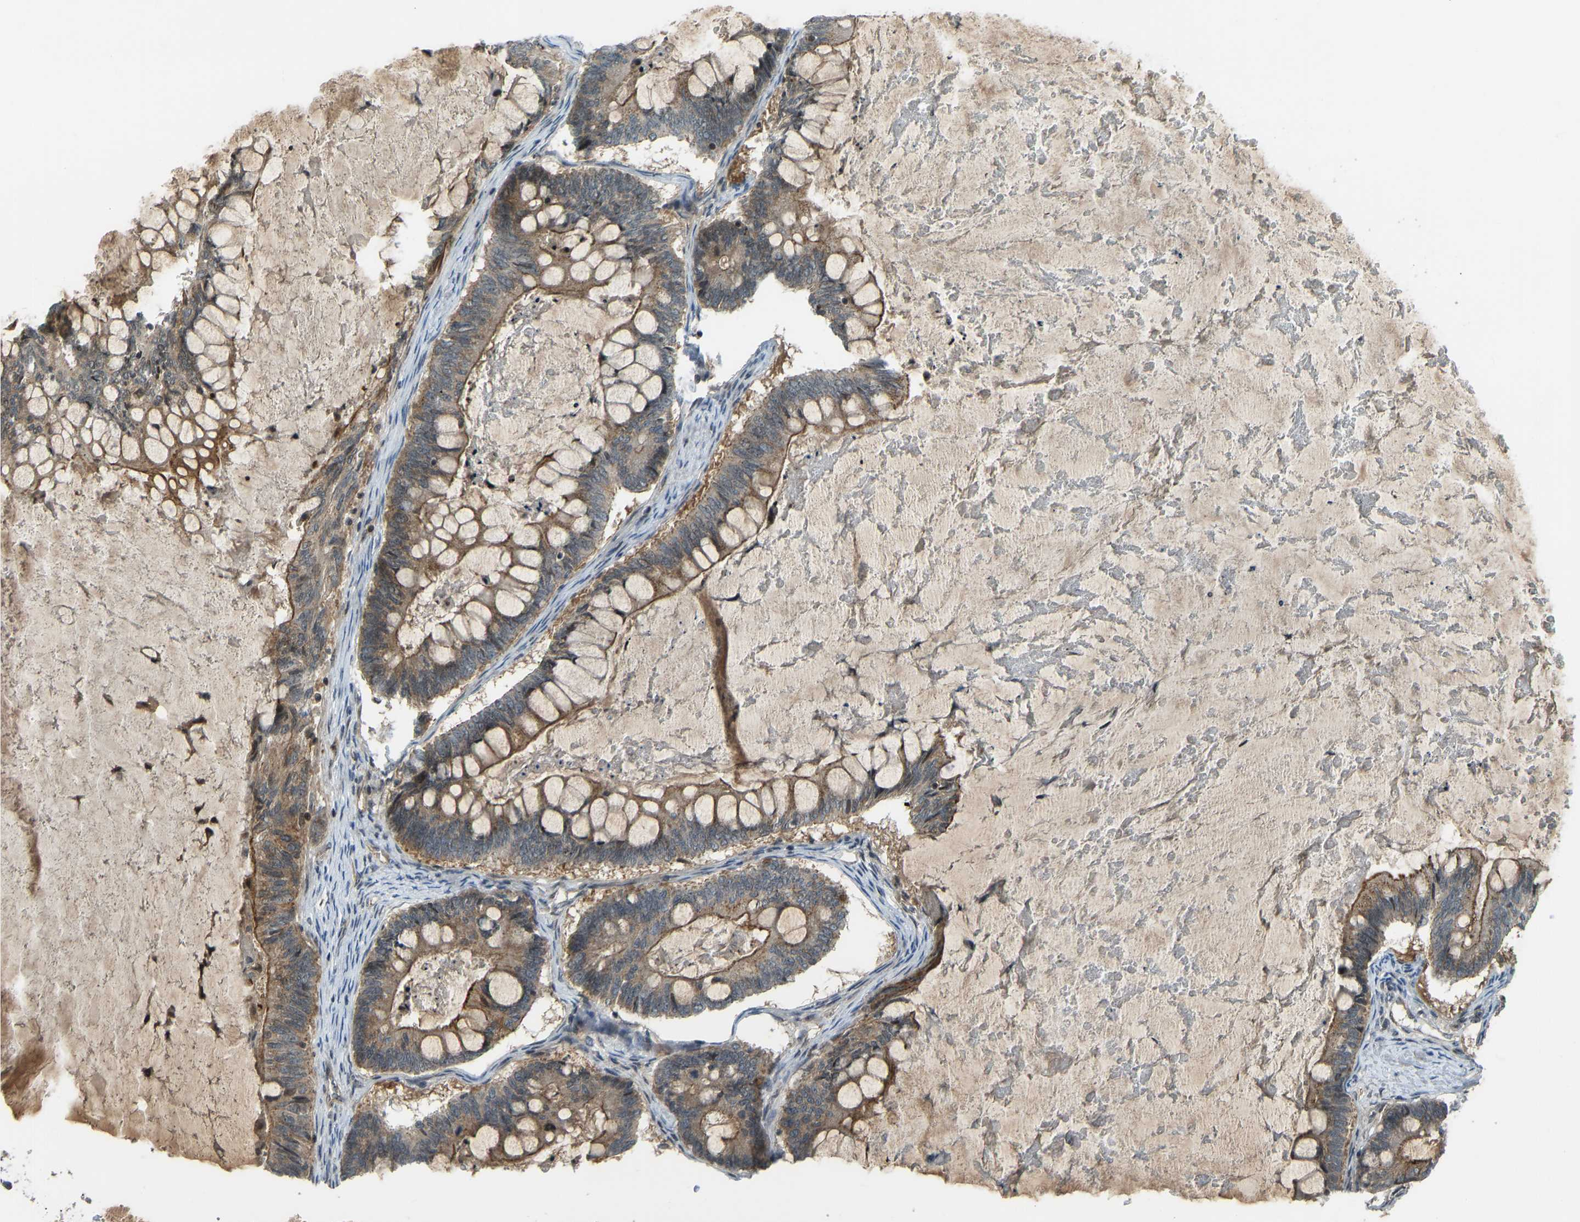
{"staining": {"intensity": "moderate", "quantity": ">75%", "location": "cytoplasmic/membranous"}, "tissue": "ovarian cancer", "cell_type": "Tumor cells", "image_type": "cancer", "snomed": [{"axis": "morphology", "description": "Cystadenocarcinoma, mucinous, NOS"}, {"axis": "topography", "description": "Ovary"}], "caption": "Brown immunohistochemical staining in human ovarian cancer exhibits moderate cytoplasmic/membranous staining in approximately >75% of tumor cells.", "gene": "SVOPL", "patient": {"sex": "female", "age": 61}}